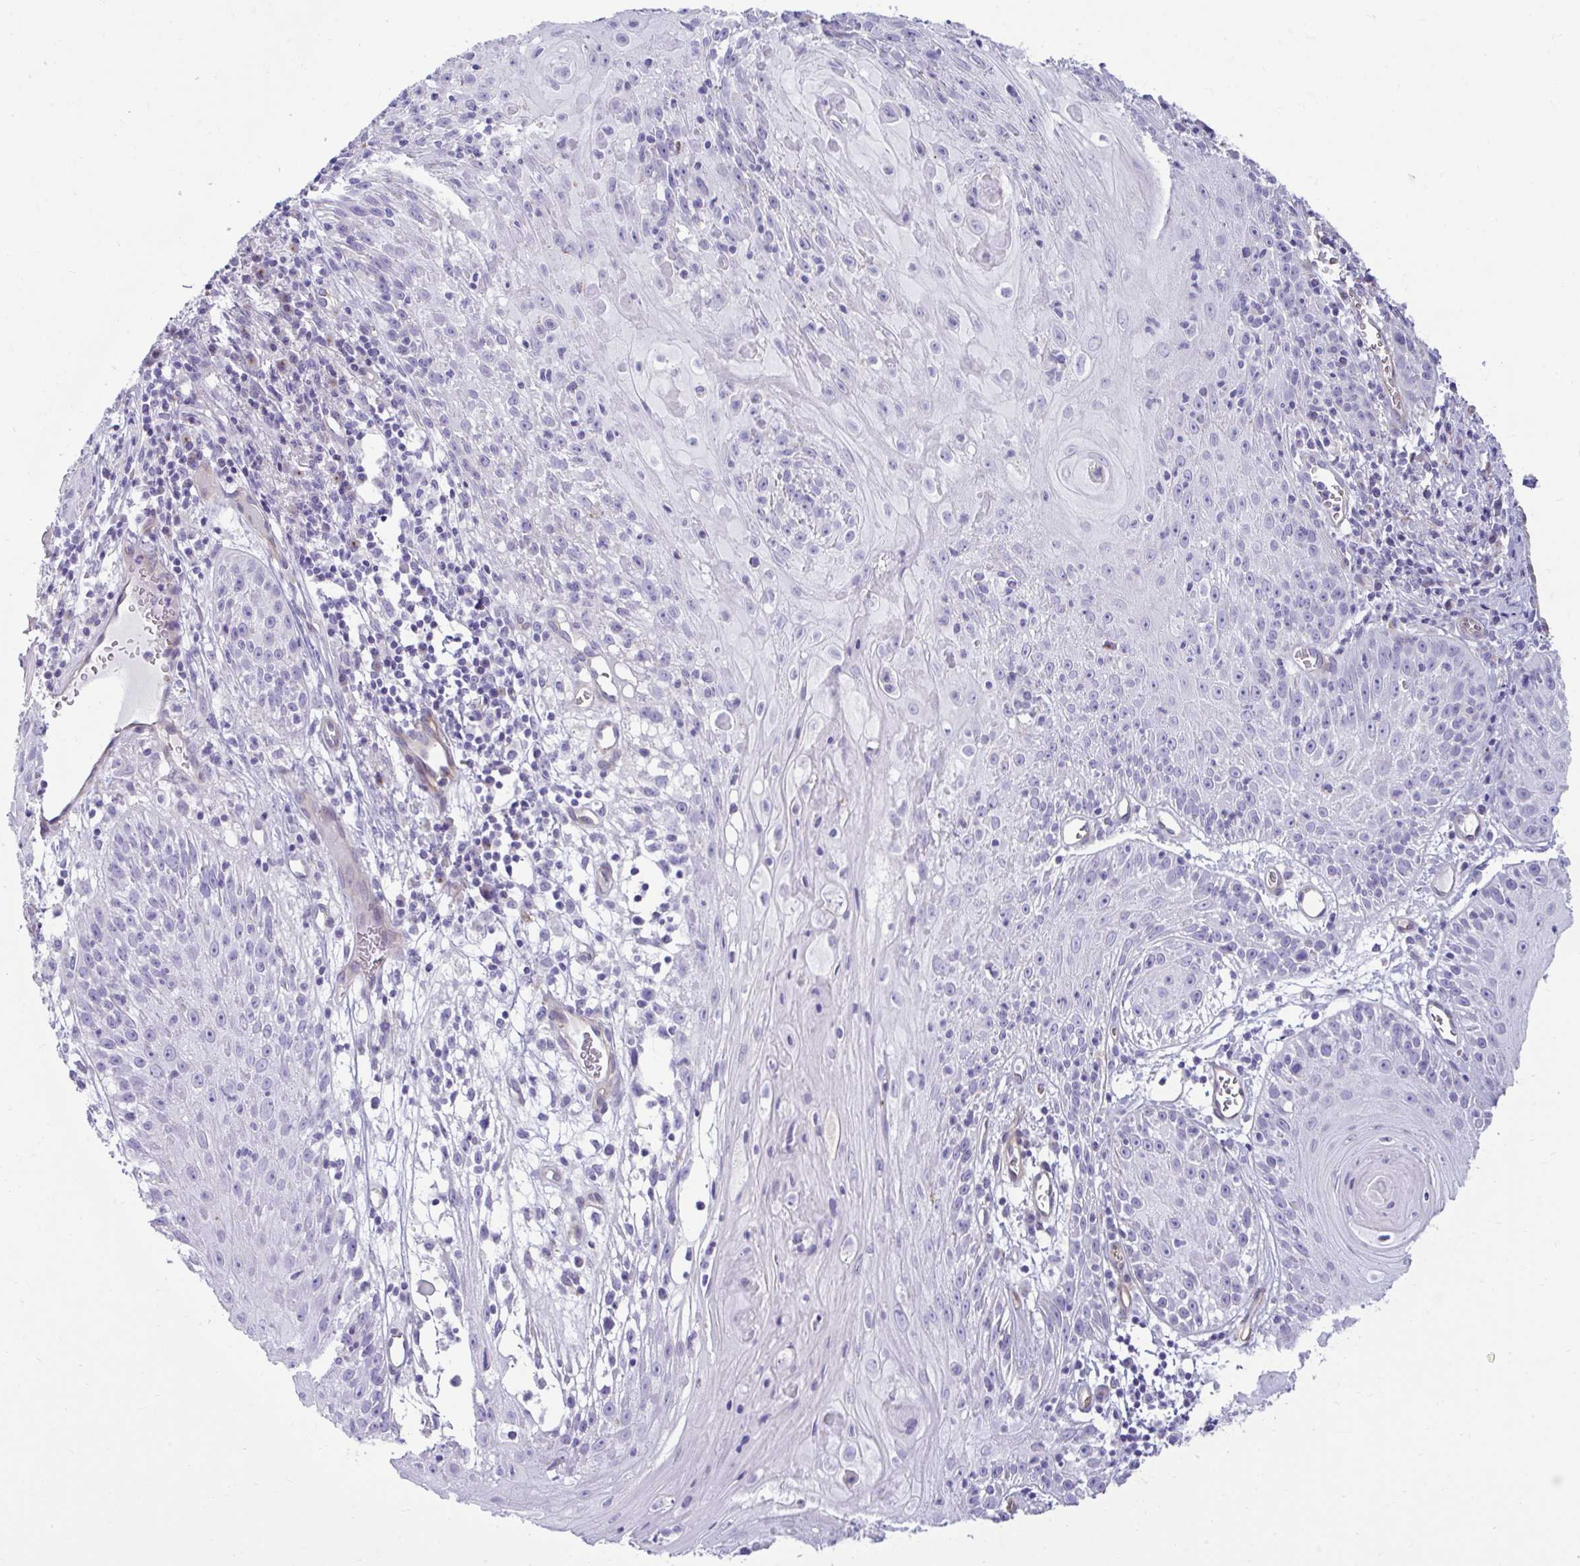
{"staining": {"intensity": "negative", "quantity": "none", "location": "none"}, "tissue": "skin cancer", "cell_type": "Tumor cells", "image_type": "cancer", "snomed": [{"axis": "morphology", "description": "Squamous cell carcinoma, NOS"}, {"axis": "topography", "description": "Skin"}, {"axis": "topography", "description": "Vulva"}], "caption": "Immunohistochemical staining of human squamous cell carcinoma (skin) displays no significant positivity in tumor cells.", "gene": "UBL3", "patient": {"sex": "female", "age": 76}}